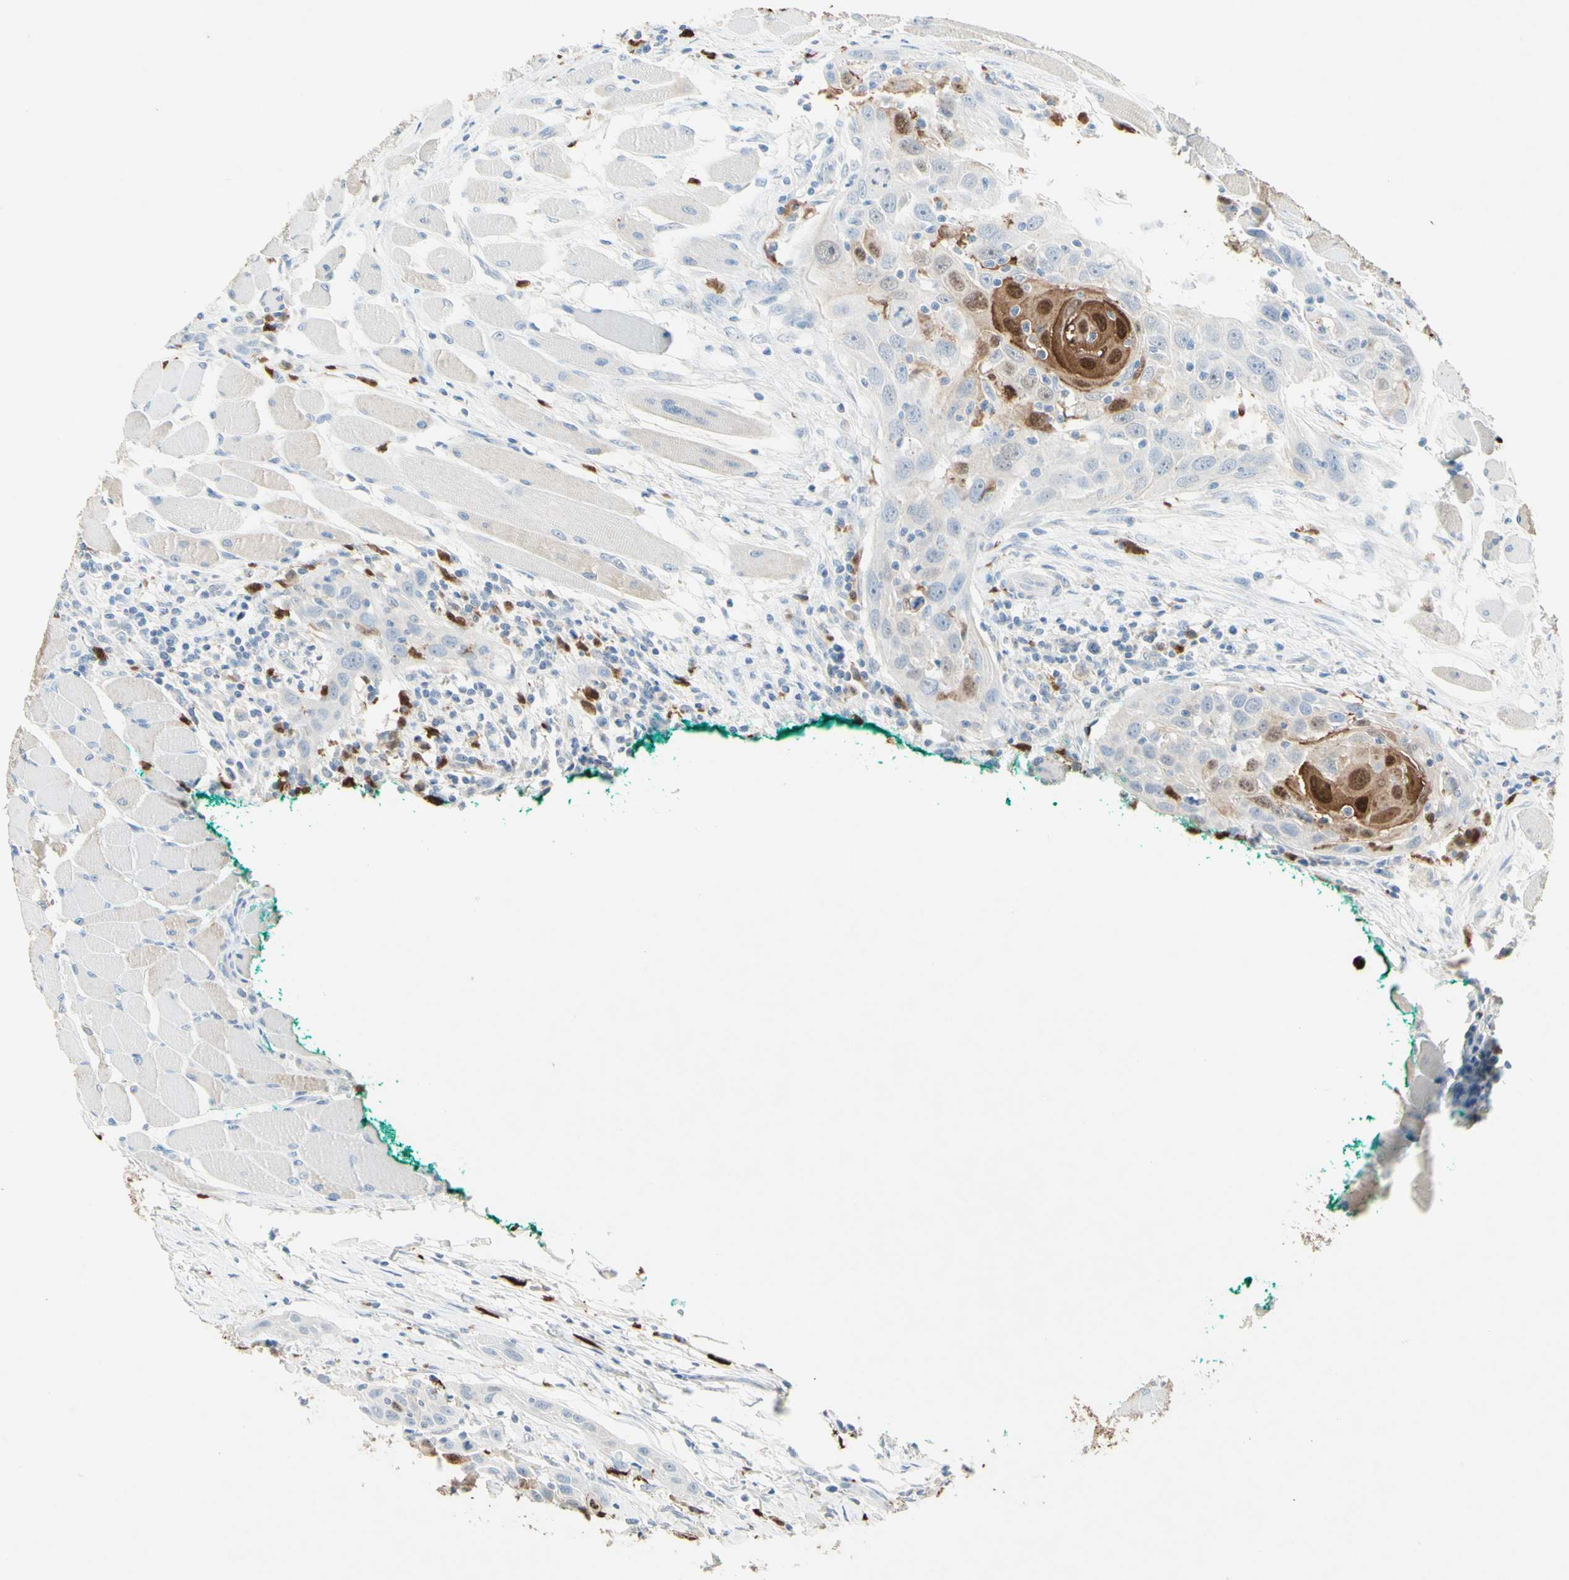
{"staining": {"intensity": "moderate", "quantity": "25%-75%", "location": "cytoplasmic/membranous,nuclear"}, "tissue": "head and neck cancer", "cell_type": "Tumor cells", "image_type": "cancer", "snomed": [{"axis": "morphology", "description": "Squamous cell carcinoma, NOS"}, {"axis": "topography", "description": "Oral tissue"}, {"axis": "topography", "description": "Head-Neck"}], "caption": "The photomicrograph exhibits immunohistochemical staining of head and neck cancer. There is moderate cytoplasmic/membranous and nuclear positivity is identified in approximately 25%-75% of tumor cells.", "gene": "NFKBIZ", "patient": {"sex": "female", "age": 50}}